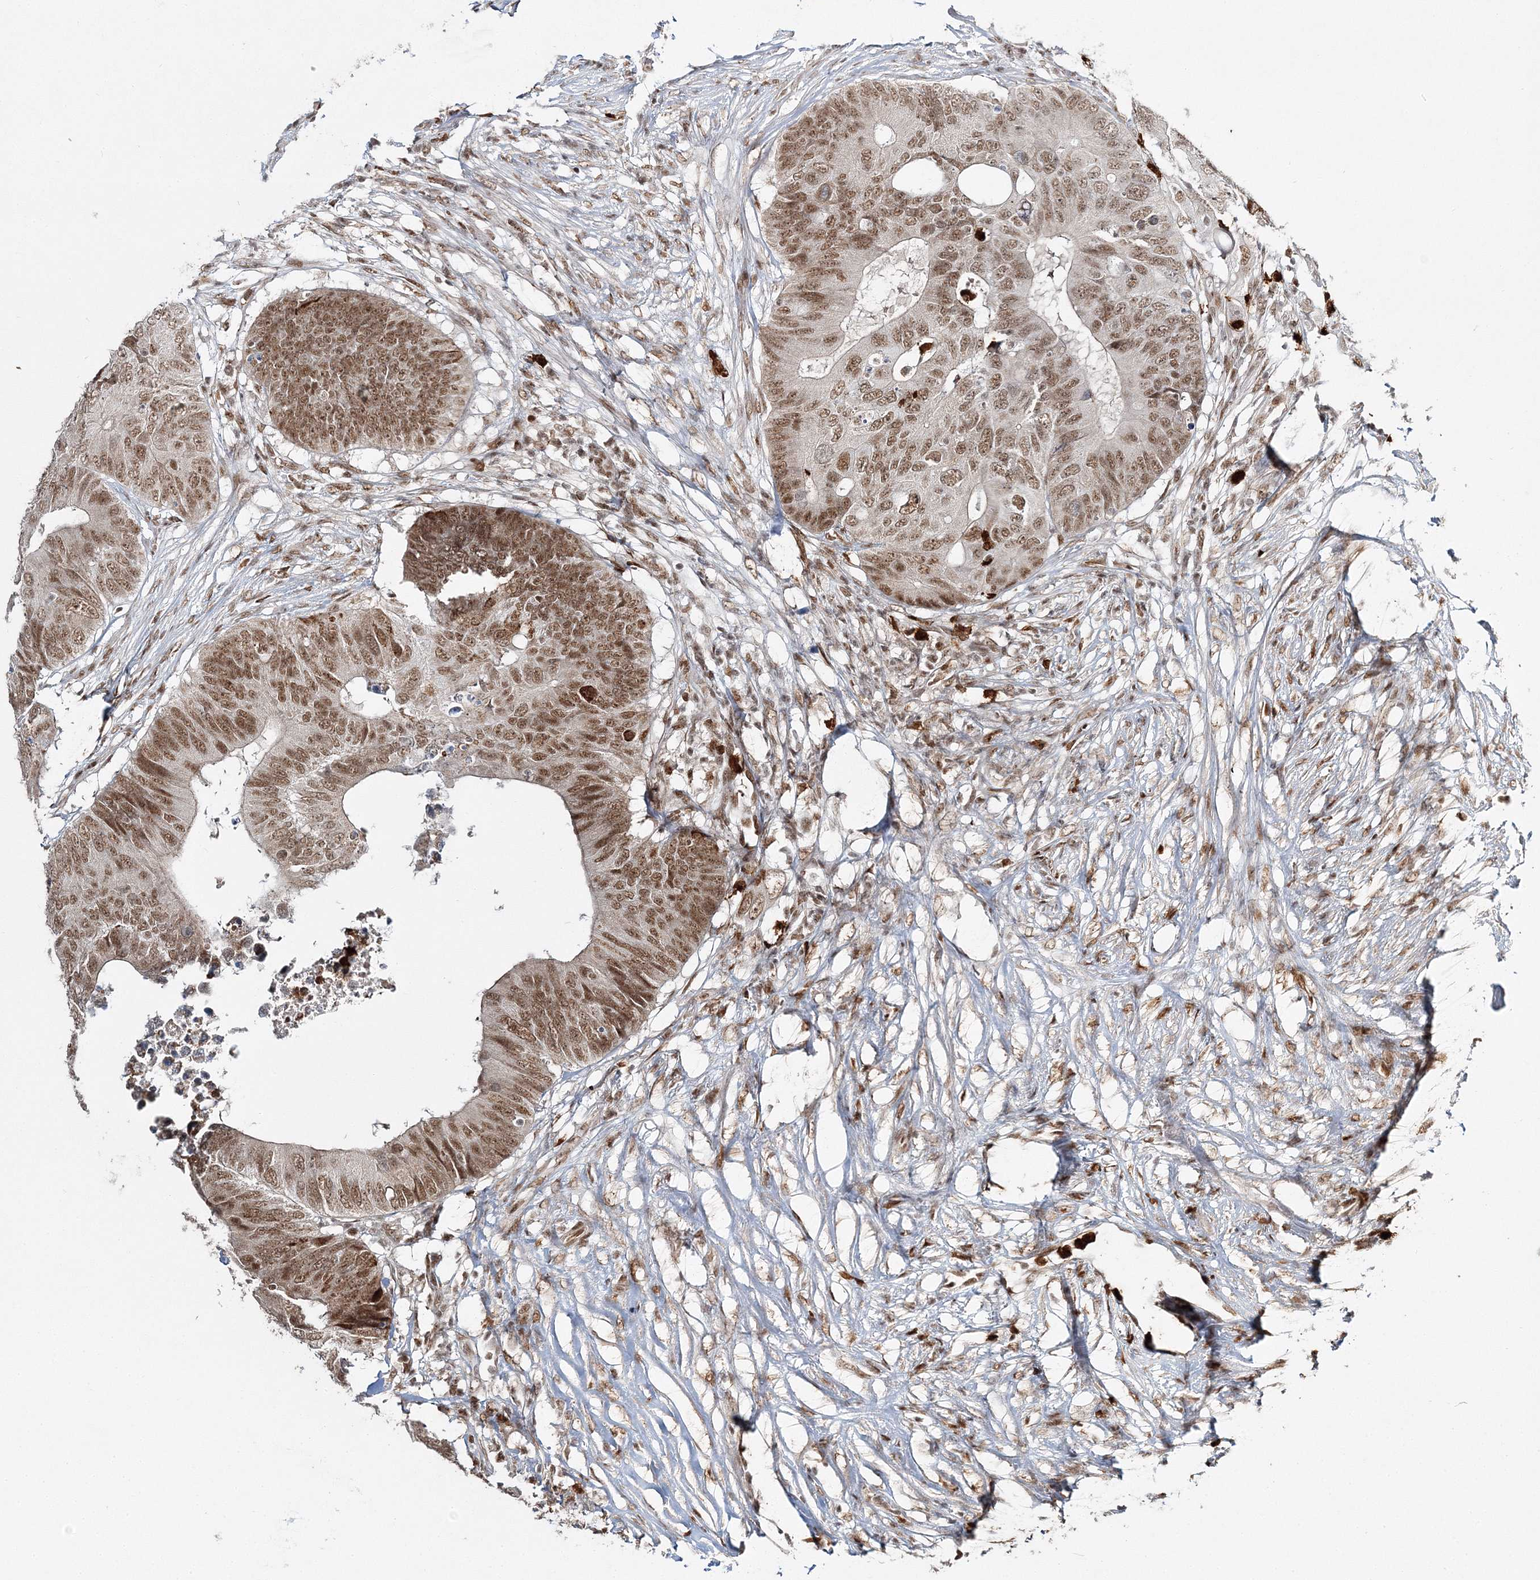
{"staining": {"intensity": "moderate", "quantity": ">75%", "location": "nuclear"}, "tissue": "colorectal cancer", "cell_type": "Tumor cells", "image_type": "cancer", "snomed": [{"axis": "morphology", "description": "Adenocarcinoma, NOS"}, {"axis": "topography", "description": "Colon"}], "caption": "Colorectal adenocarcinoma stained for a protein (brown) reveals moderate nuclear positive staining in about >75% of tumor cells.", "gene": "QRICH1", "patient": {"sex": "male", "age": 71}}